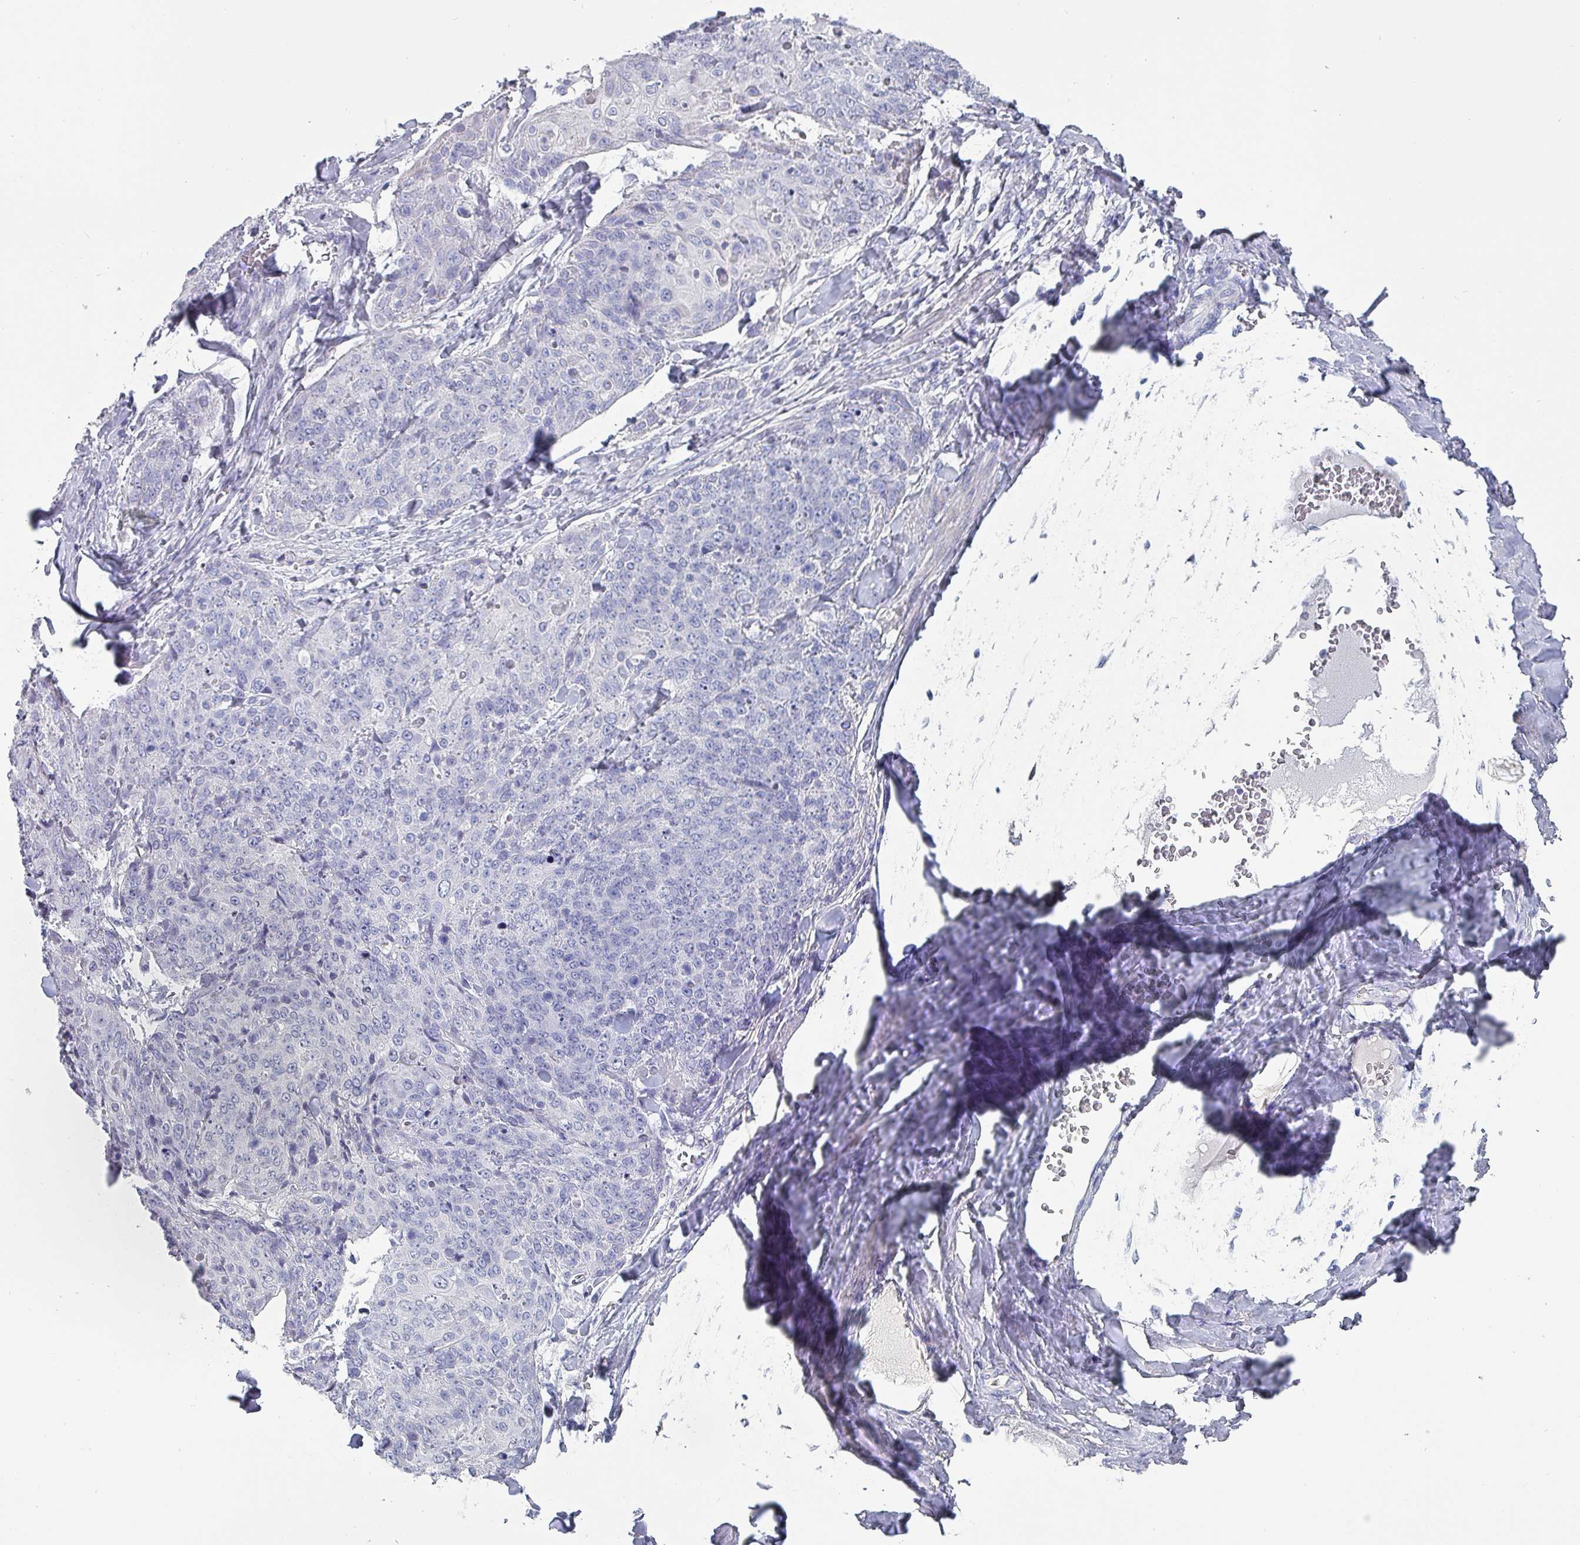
{"staining": {"intensity": "negative", "quantity": "none", "location": "none"}, "tissue": "skin cancer", "cell_type": "Tumor cells", "image_type": "cancer", "snomed": [{"axis": "morphology", "description": "Squamous cell carcinoma, NOS"}, {"axis": "topography", "description": "Skin"}, {"axis": "topography", "description": "Vulva"}], "caption": "An image of human squamous cell carcinoma (skin) is negative for staining in tumor cells.", "gene": "INS-IGF2", "patient": {"sex": "female", "age": 85}}